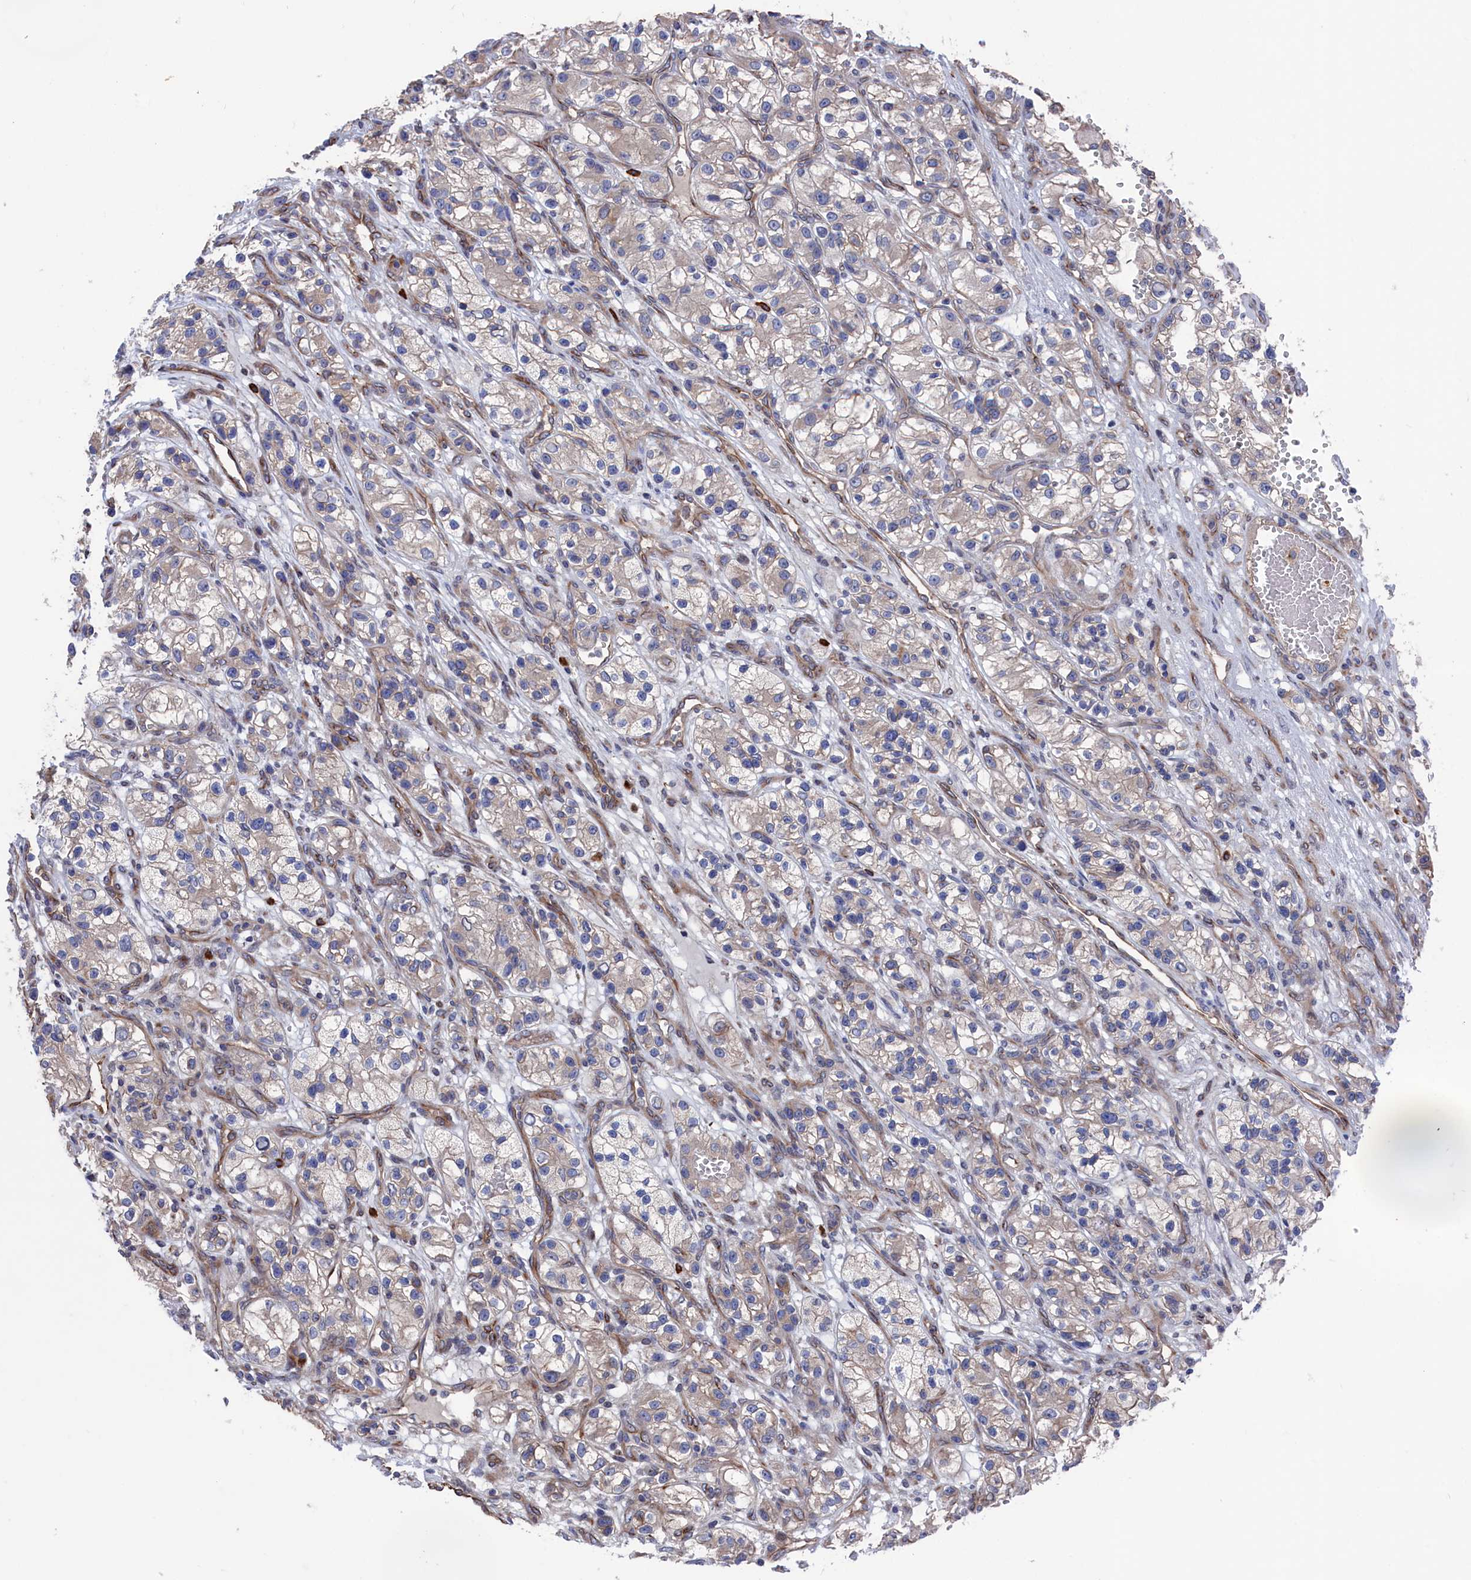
{"staining": {"intensity": "negative", "quantity": "none", "location": "none"}, "tissue": "renal cancer", "cell_type": "Tumor cells", "image_type": "cancer", "snomed": [{"axis": "morphology", "description": "Adenocarcinoma, NOS"}, {"axis": "topography", "description": "Kidney"}], "caption": "An immunohistochemistry (IHC) photomicrograph of renal adenocarcinoma is shown. There is no staining in tumor cells of renal adenocarcinoma.", "gene": "NUTF2", "patient": {"sex": "female", "age": 57}}